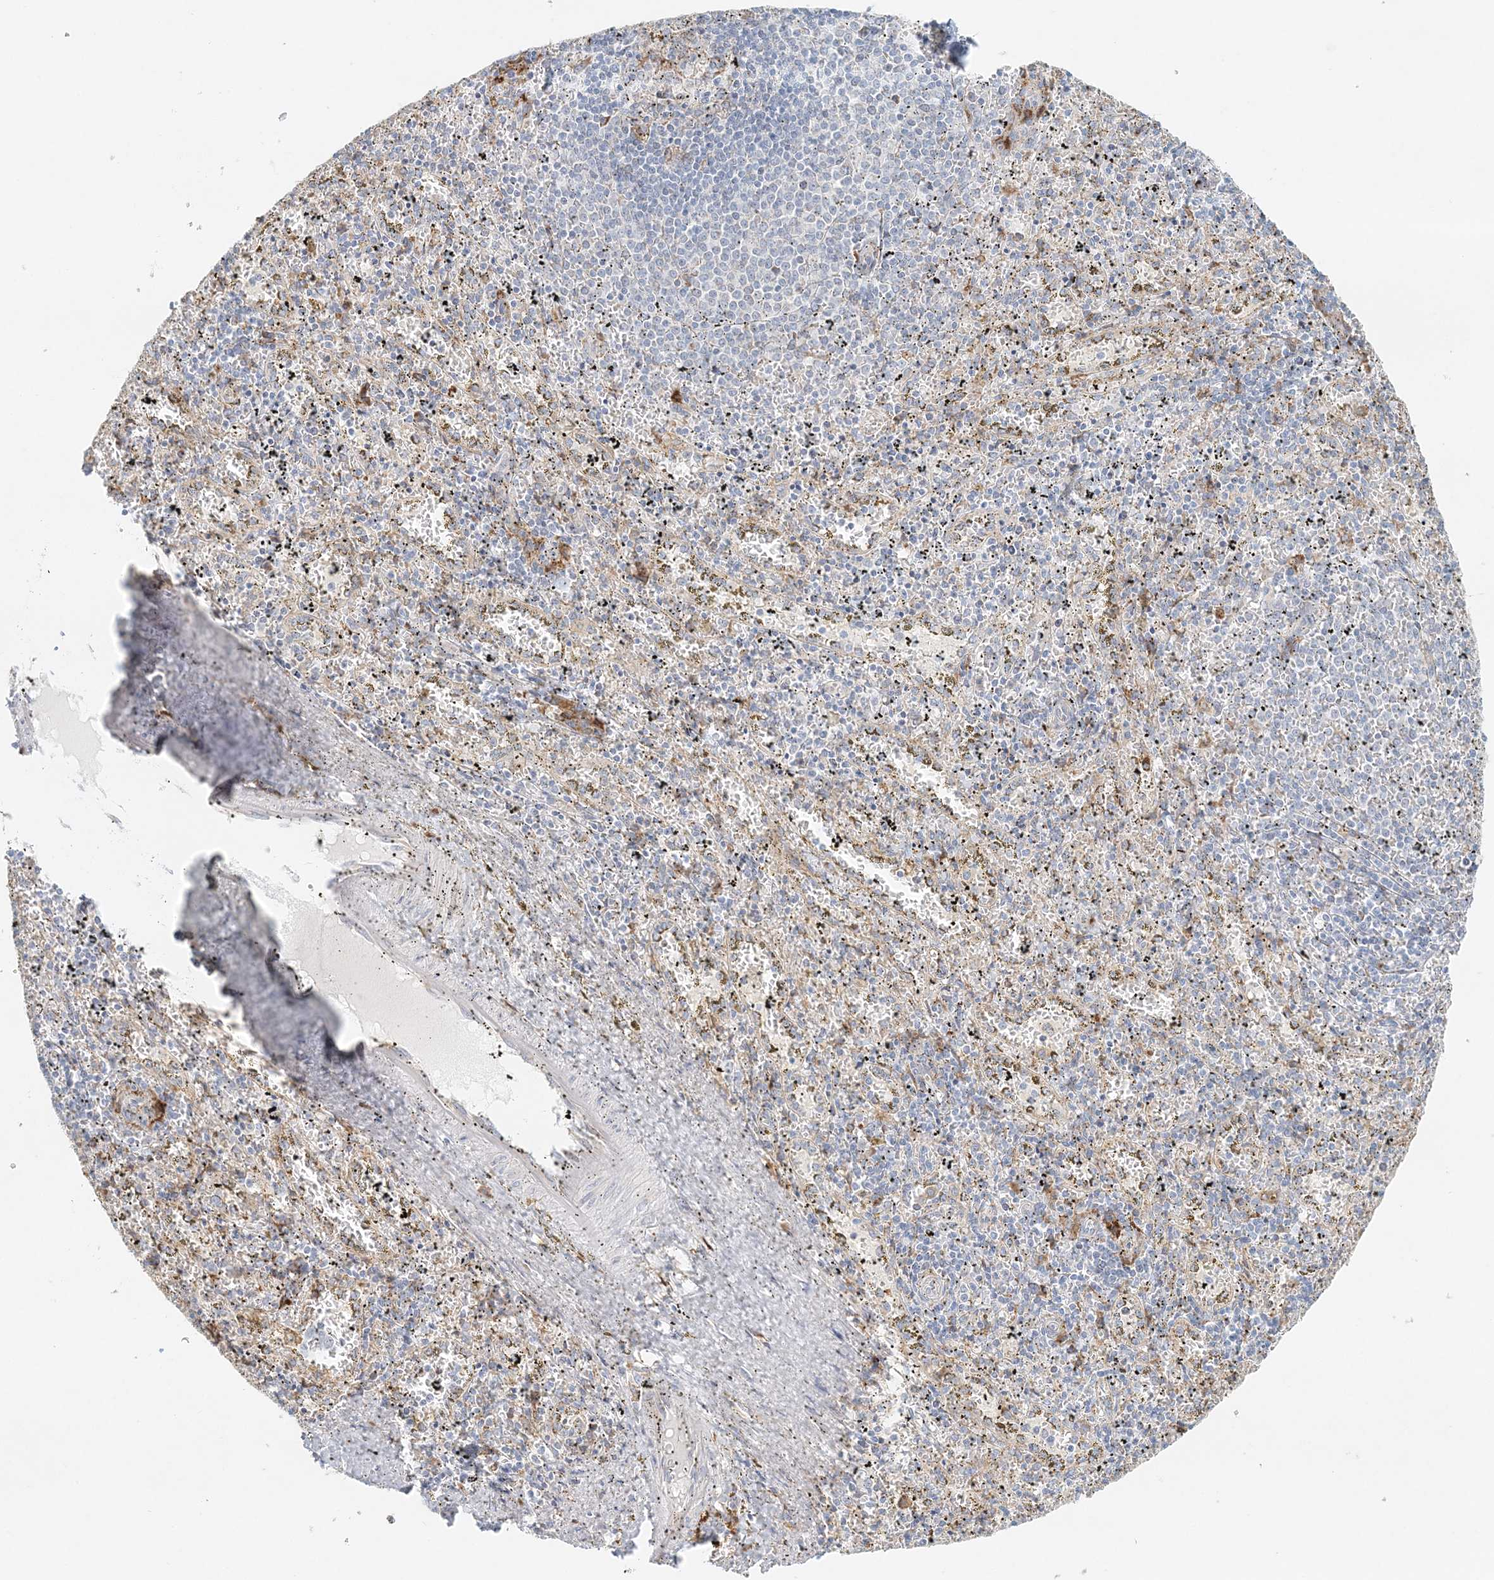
{"staining": {"intensity": "moderate", "quantity": "<25%", "location": "cytoplasmic/membranous"}, "tissue": "spleen", "cell_type": "Cells in red pulp", "image_type": "normal", "snomed": [{"axis": "morphology", "description": "Normal tissue, NOS"}, {"axis": "topography", "description": "Spleen"}], "caption": "Immunohistochemistry histopathology image of benign spleen stained for a protein (brown), which shows low levels of moderate cytoplasmic/membranous staining in approximately <25% of cells in red pulp.", "gene": "STK11IP", "patient": {"sex": "male", "age": 11}}